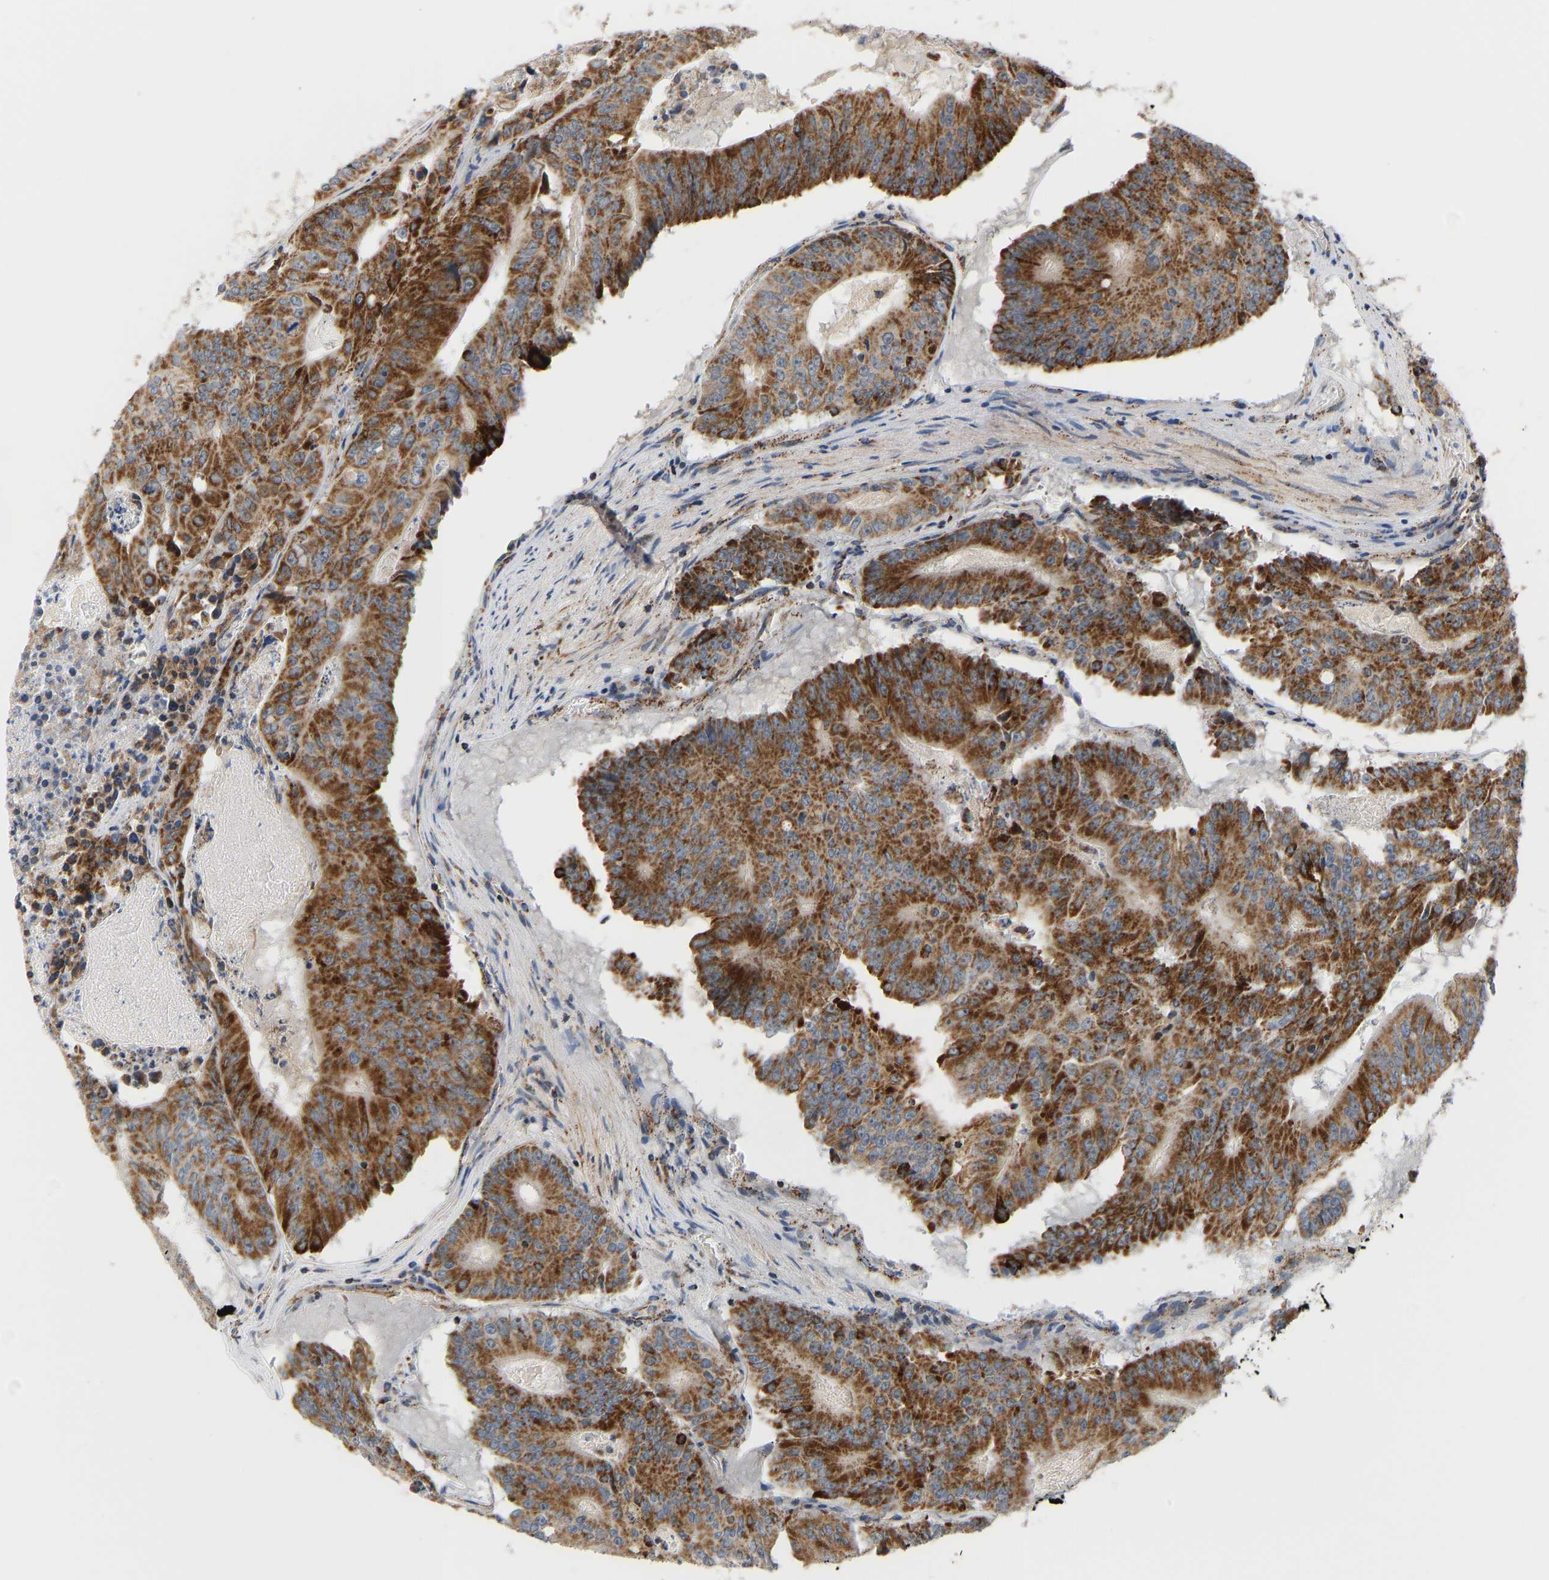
{"staining": {"intensity": "moderate", "quantity": ">75%", "location": "cytoplasmic/membranous"}, "tissue": "colorectal cancer", "cell_type": "Tumor cells", "image_type": "cancer", "snomed": [{"axis": "morphology", "description": "Adenocarcinoma, NOS"}, {"axis": "topography", "description": "Colon"}], "caption": "Human colorectal adenocarcinoma stained with a protein marker reveals moderate staining in tumor cells.", "gene": "GPSM2", "patient": {"sex": "male", "age": 87}}